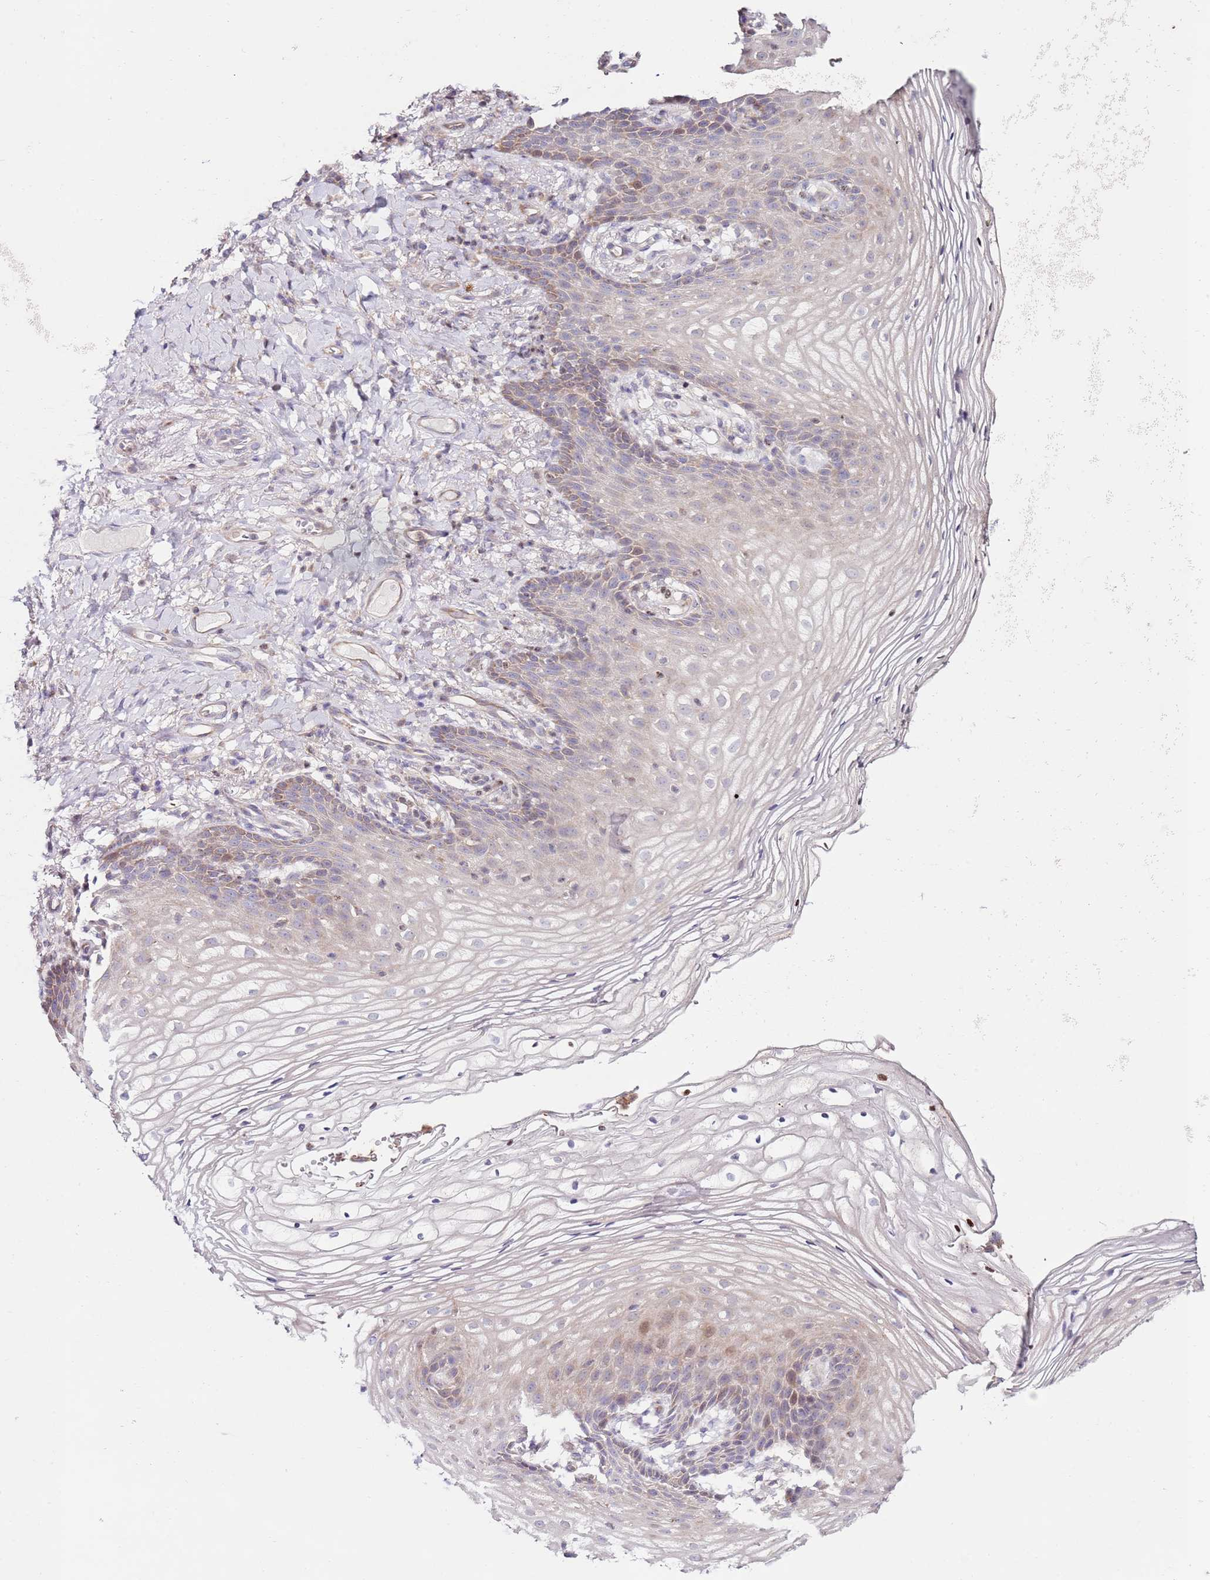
{"staining": {"intensity": "moderate", "quantity": "<25%", "location": "cytoplasmic/membranous"}, "tissue": "vagina", "cell_type": "Squamous epithelial cells", "image_type": "normal", "snomed": [{"axis": "morphology", "description": "Normal tissue, NOS"}, {"axis": "topography", "description": "Vagina"}], "caption": "Immunohistochemistry (DAB) staining of normal human vagina displays moderate cytoplasmic/membranous protein expression in approximately <25% of squamous epithelial cells.", "gene": "CNOT9", "patient": {"sex": "female", "age": 60}}